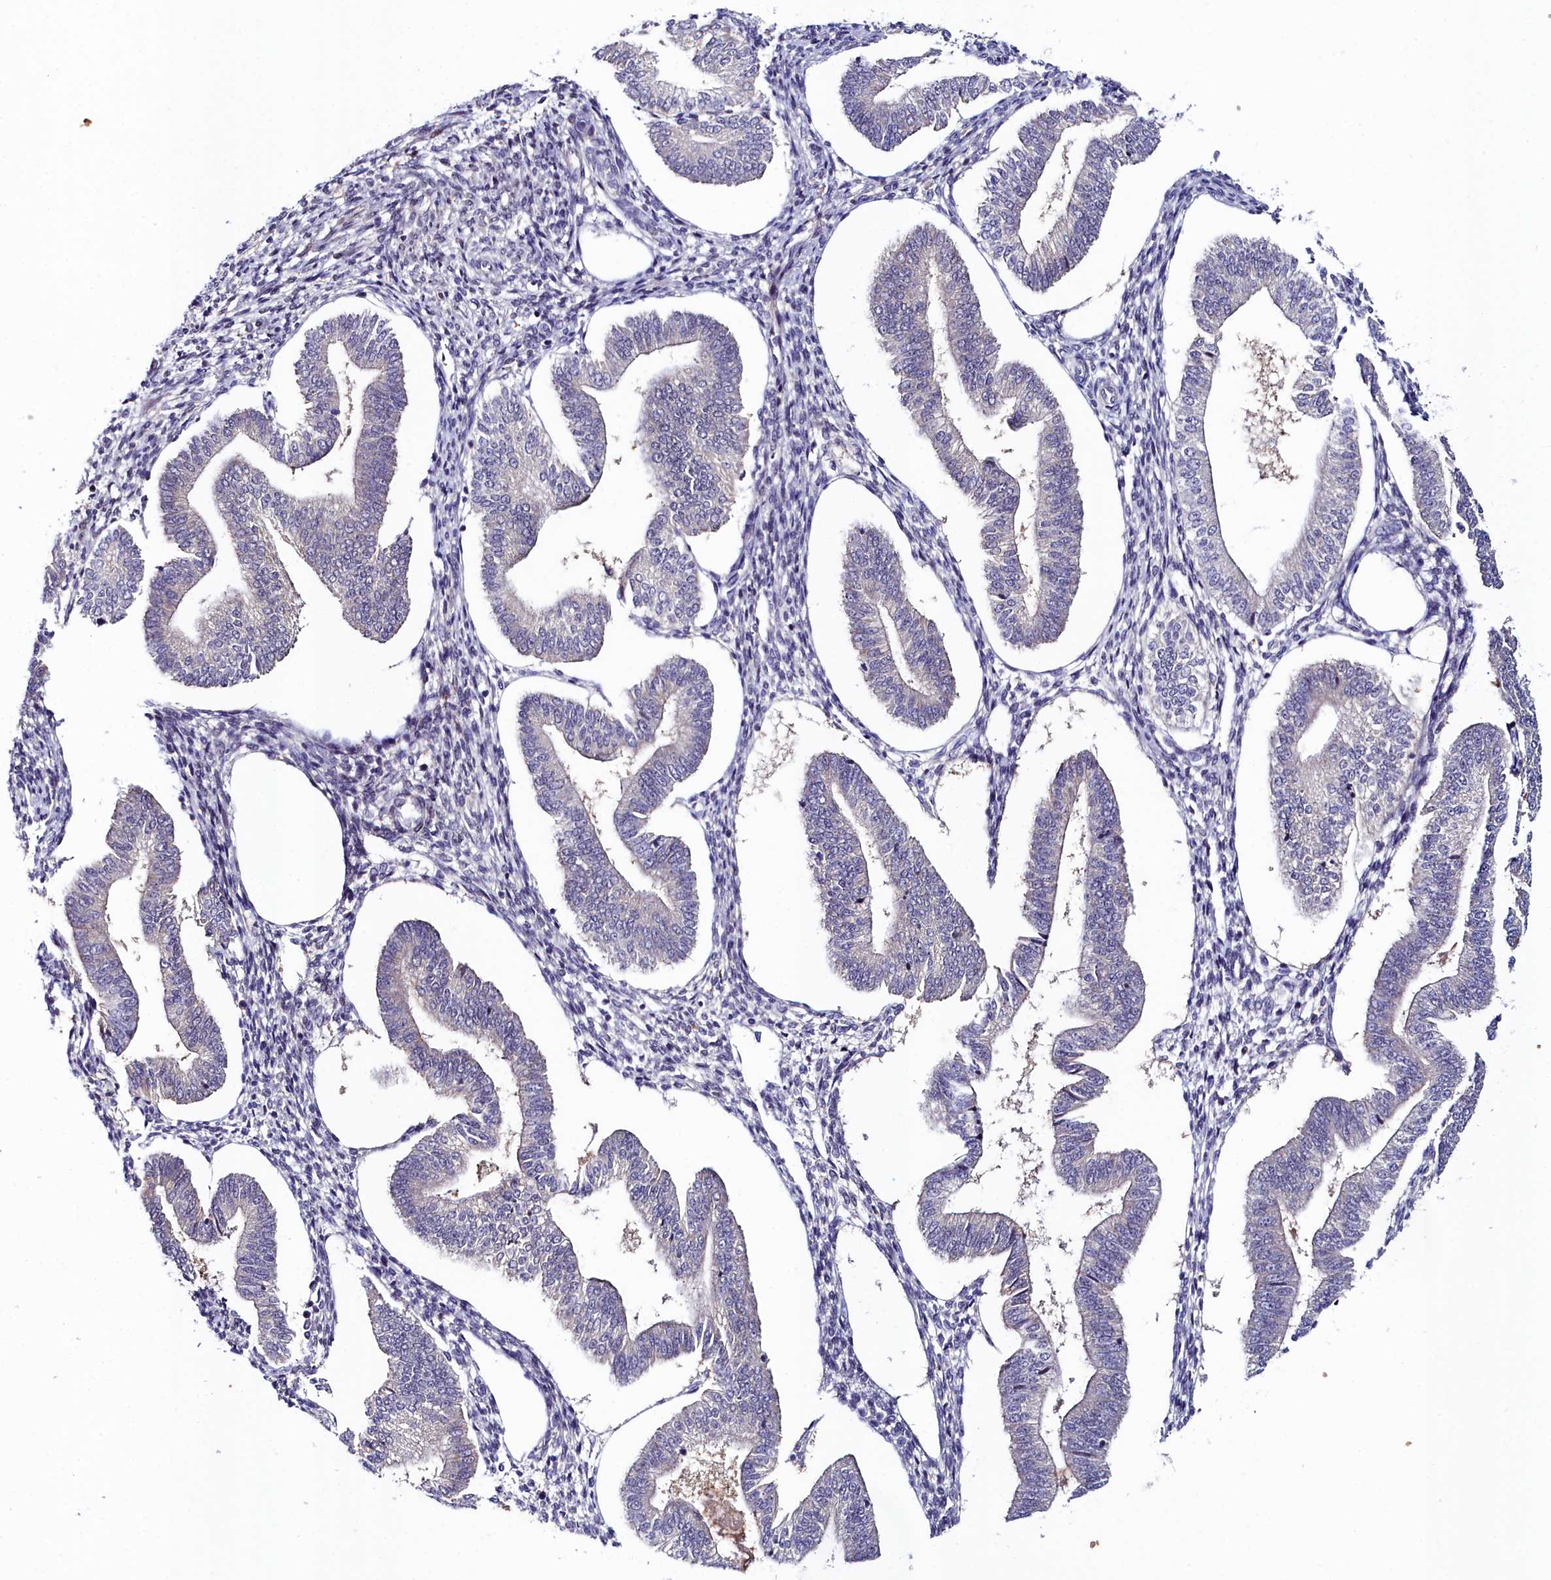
{"staining": {"intensity": "weak", "quantity": "<25%", "location": "cytoplasmic/membranous"}, "tissue": "endometrium", "cell_type": "Cells in endometrial stroma", "image_type": "normal", "snomed": [{"axis": "morphology", "description": "Normal tissue, NOS"}, {"axis": "topography", "description": "Endometrium"}], "caption": "High magnification brightfield microscopy of unremarkable endometrium stained with DAB (3,3'-diaminobenzidine) (brown) and counterstained with hematoxylin (blue): cells in endometrial stroma show no significant positivity. Brightfield microscopy of IHC stained with DAB (brown) and hematoxylin (blue), captured at high magnification.", "gene": "KCTD18", "patient": {"sex": "female", "age": 34}}